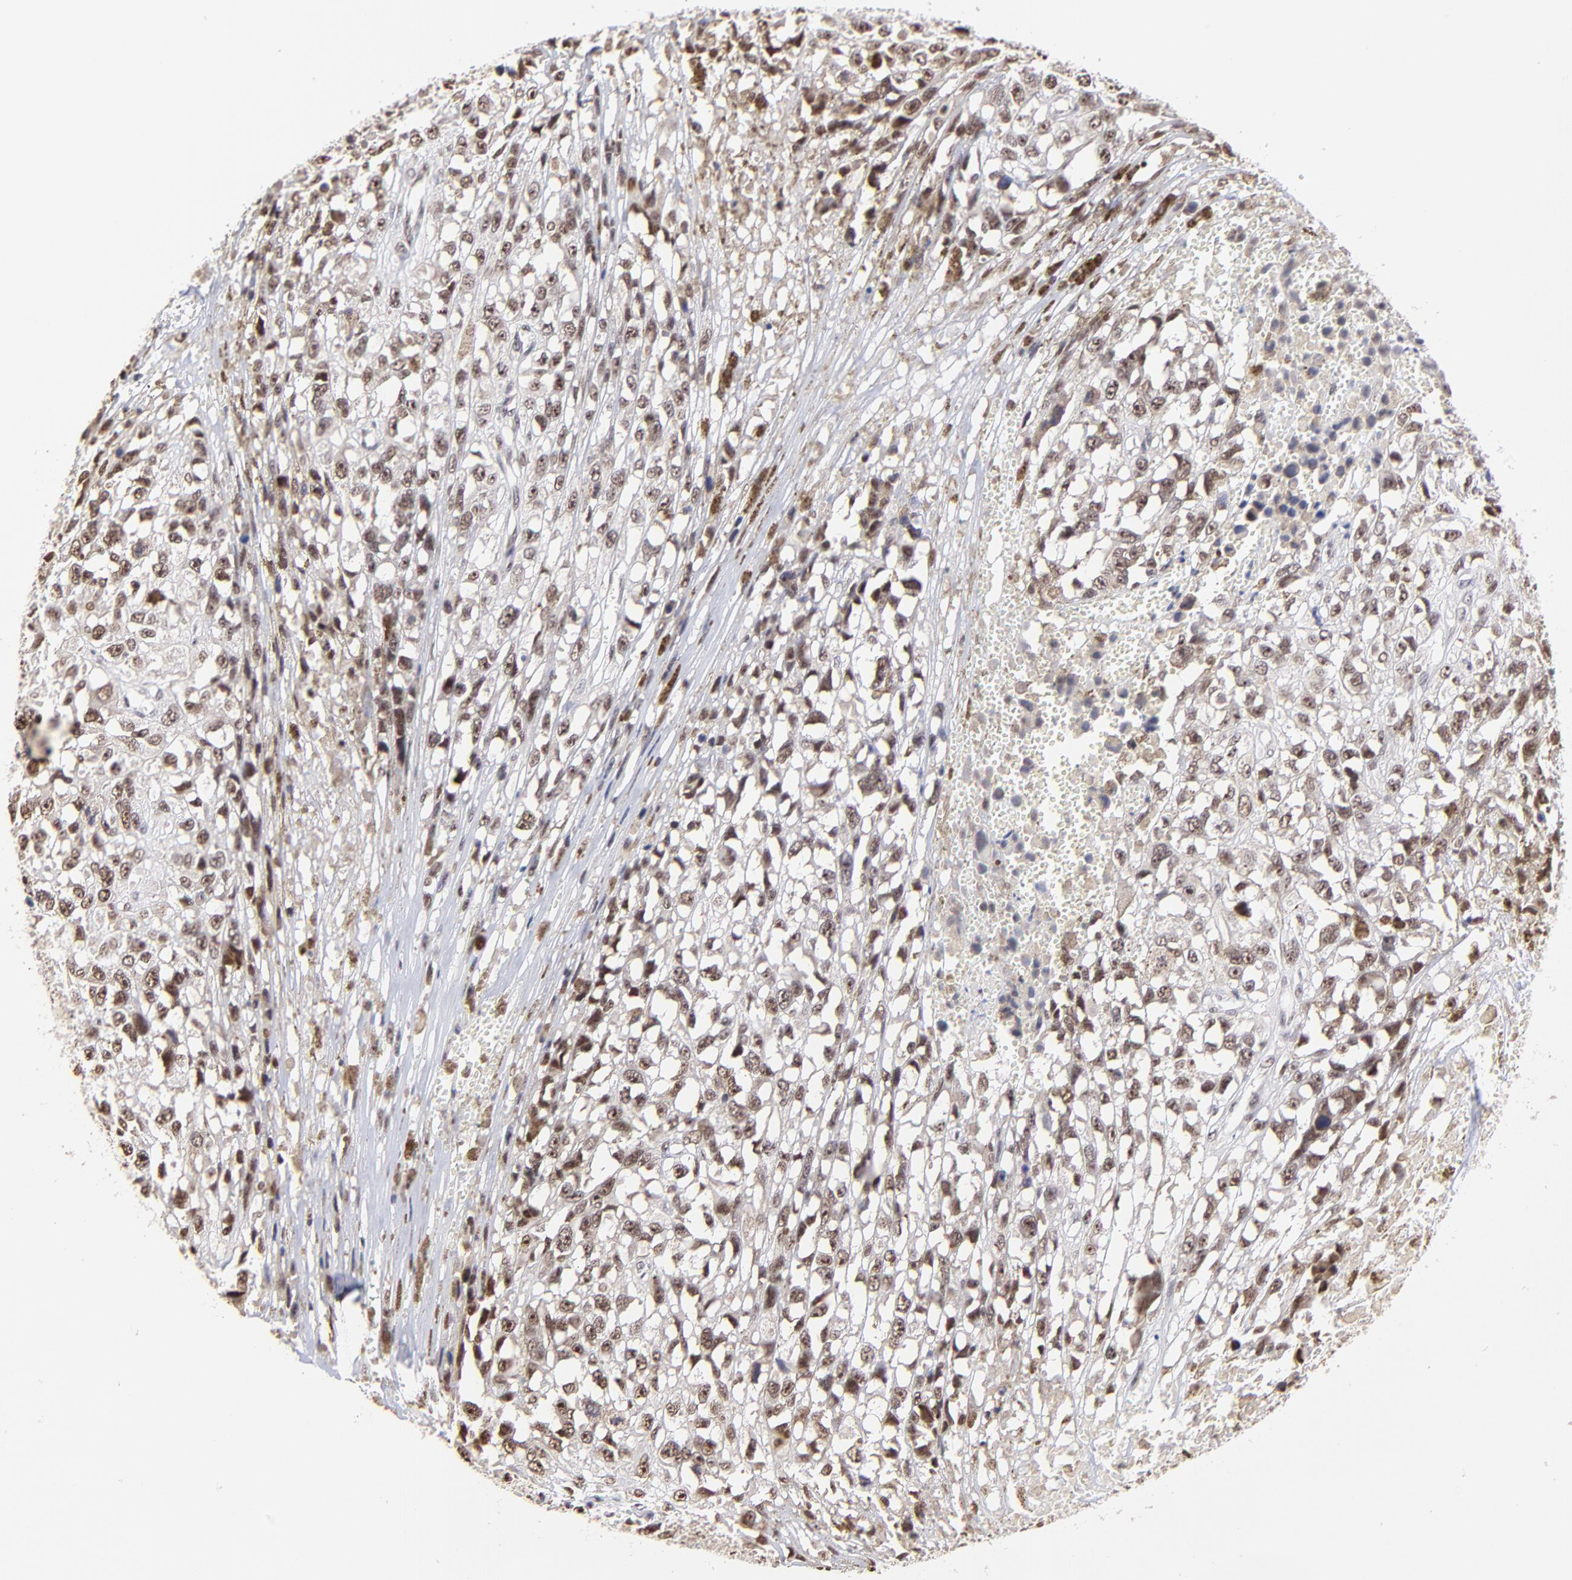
{"staining": {"intensity": "weak", "quantity": ">75%", "location": "cytoplasmic/membranous,nuclear"}, "tissue": "melanoma", "cell_type": "Tumor cells", "image_type": "cancer", "snomed": [{"axis": "morphology", "description": "Malignant melanoma, Metastatic site"}, {"axis": "topography", "description": "Lymph node"}], "caption": "A brown stain labels weak cytoplasmic/membranous and nuclear staining of a protein in melanoma tumor cells.", "gene": "ZNF670", "patient": {"sex": "male", "age": 59}}